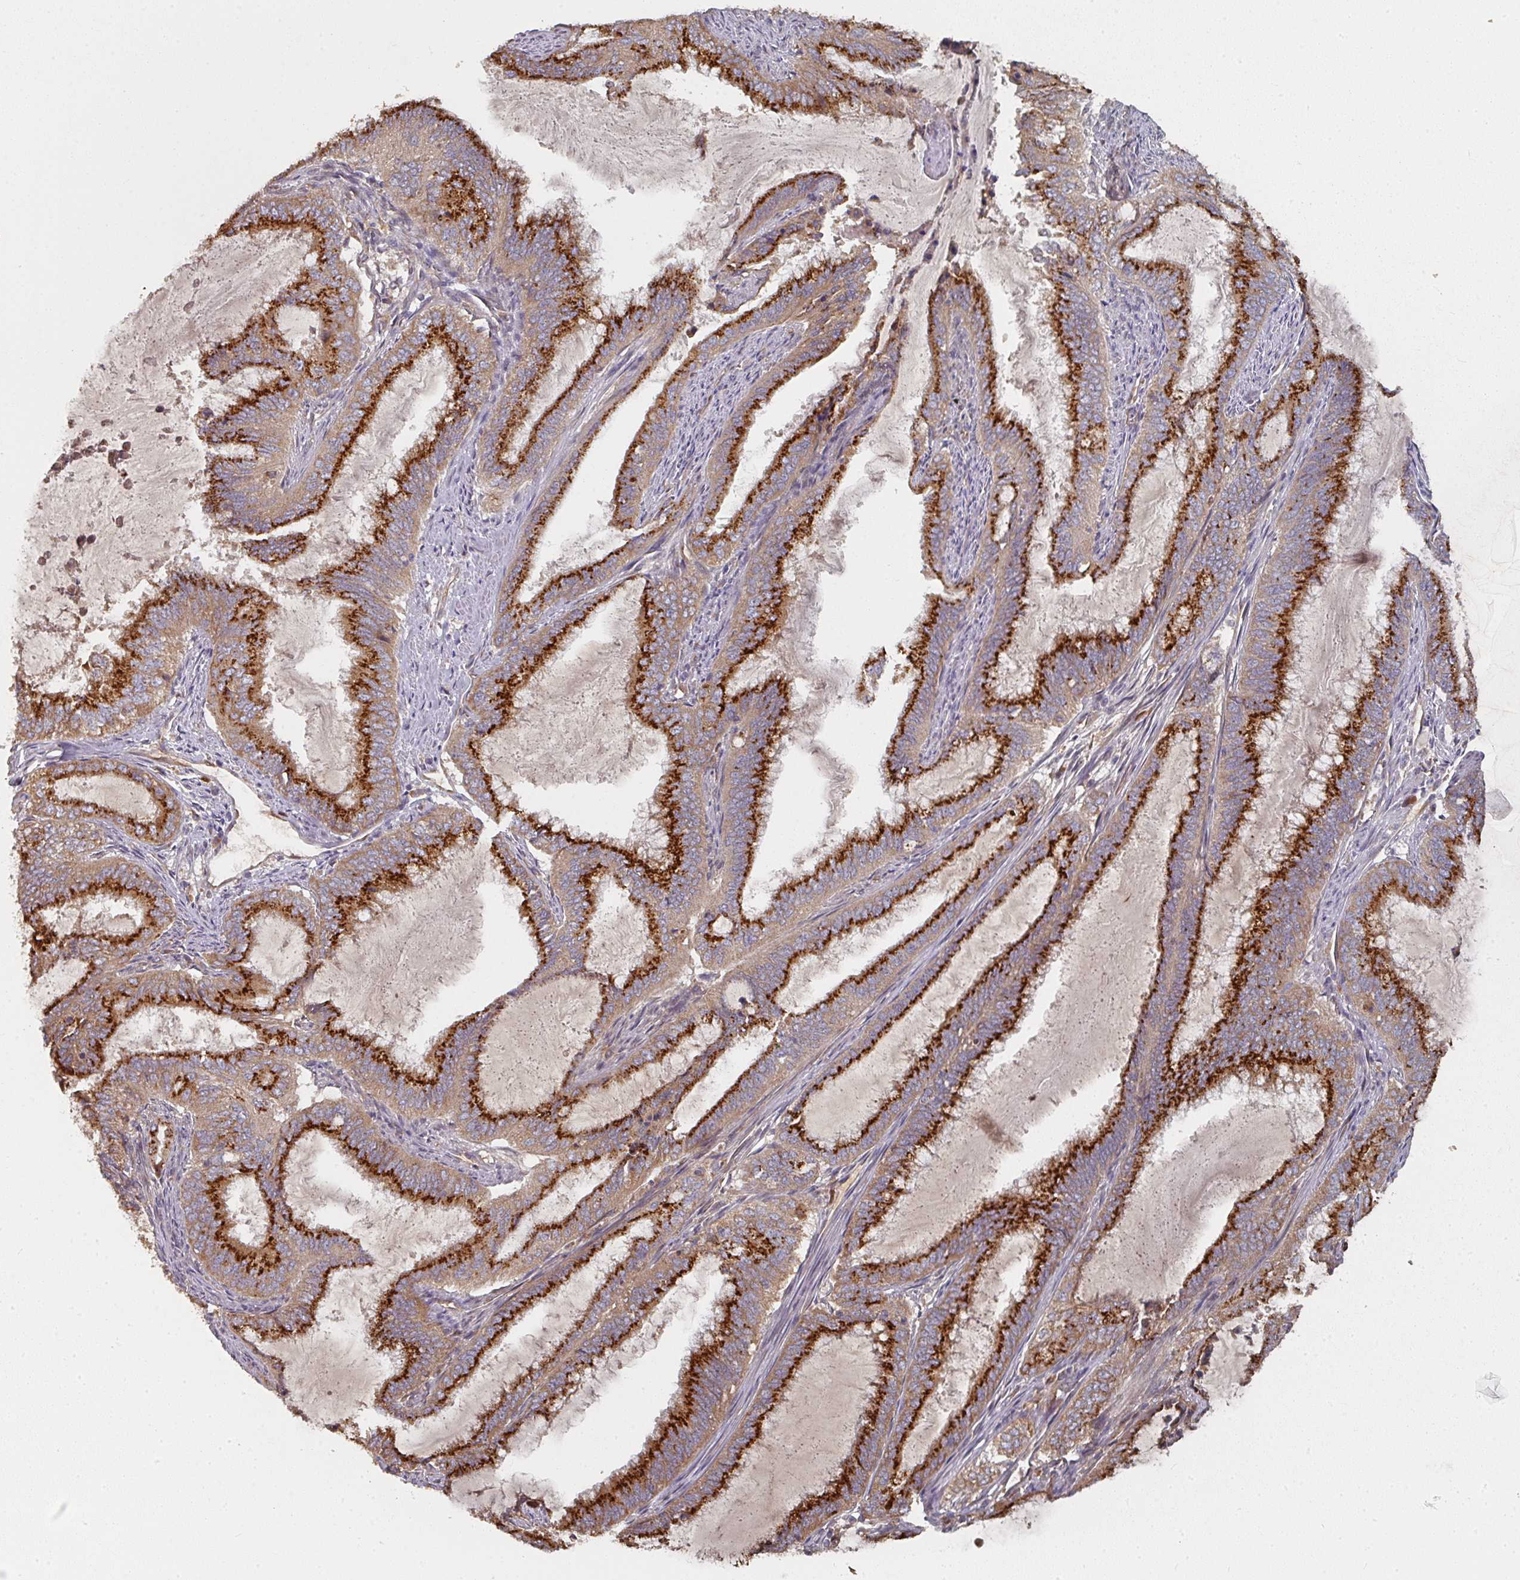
{"staining": {"intensity": "strong", "quantity": ">75%", "location": "cytoplasmic/membranous"}, "tissue": "endometrial cancer", "cell_type": "Tumor cells", "image_type": "cancer", "snomed": [{"axis": "morphology", "description": "Adenocarcinoma, NOS"}, {"axis": "topography", "description": "Endometrium"}], "caption": "Endometrial cancer (adenocarcinoma) stained with DAB immunohistochemistry (IHC) reveals high levels of strong cytoplasmic/membranous staining in about >75% of tumor cells.", "gene": "EDEM2", "patient": {"sex": "female", "age": 51}}